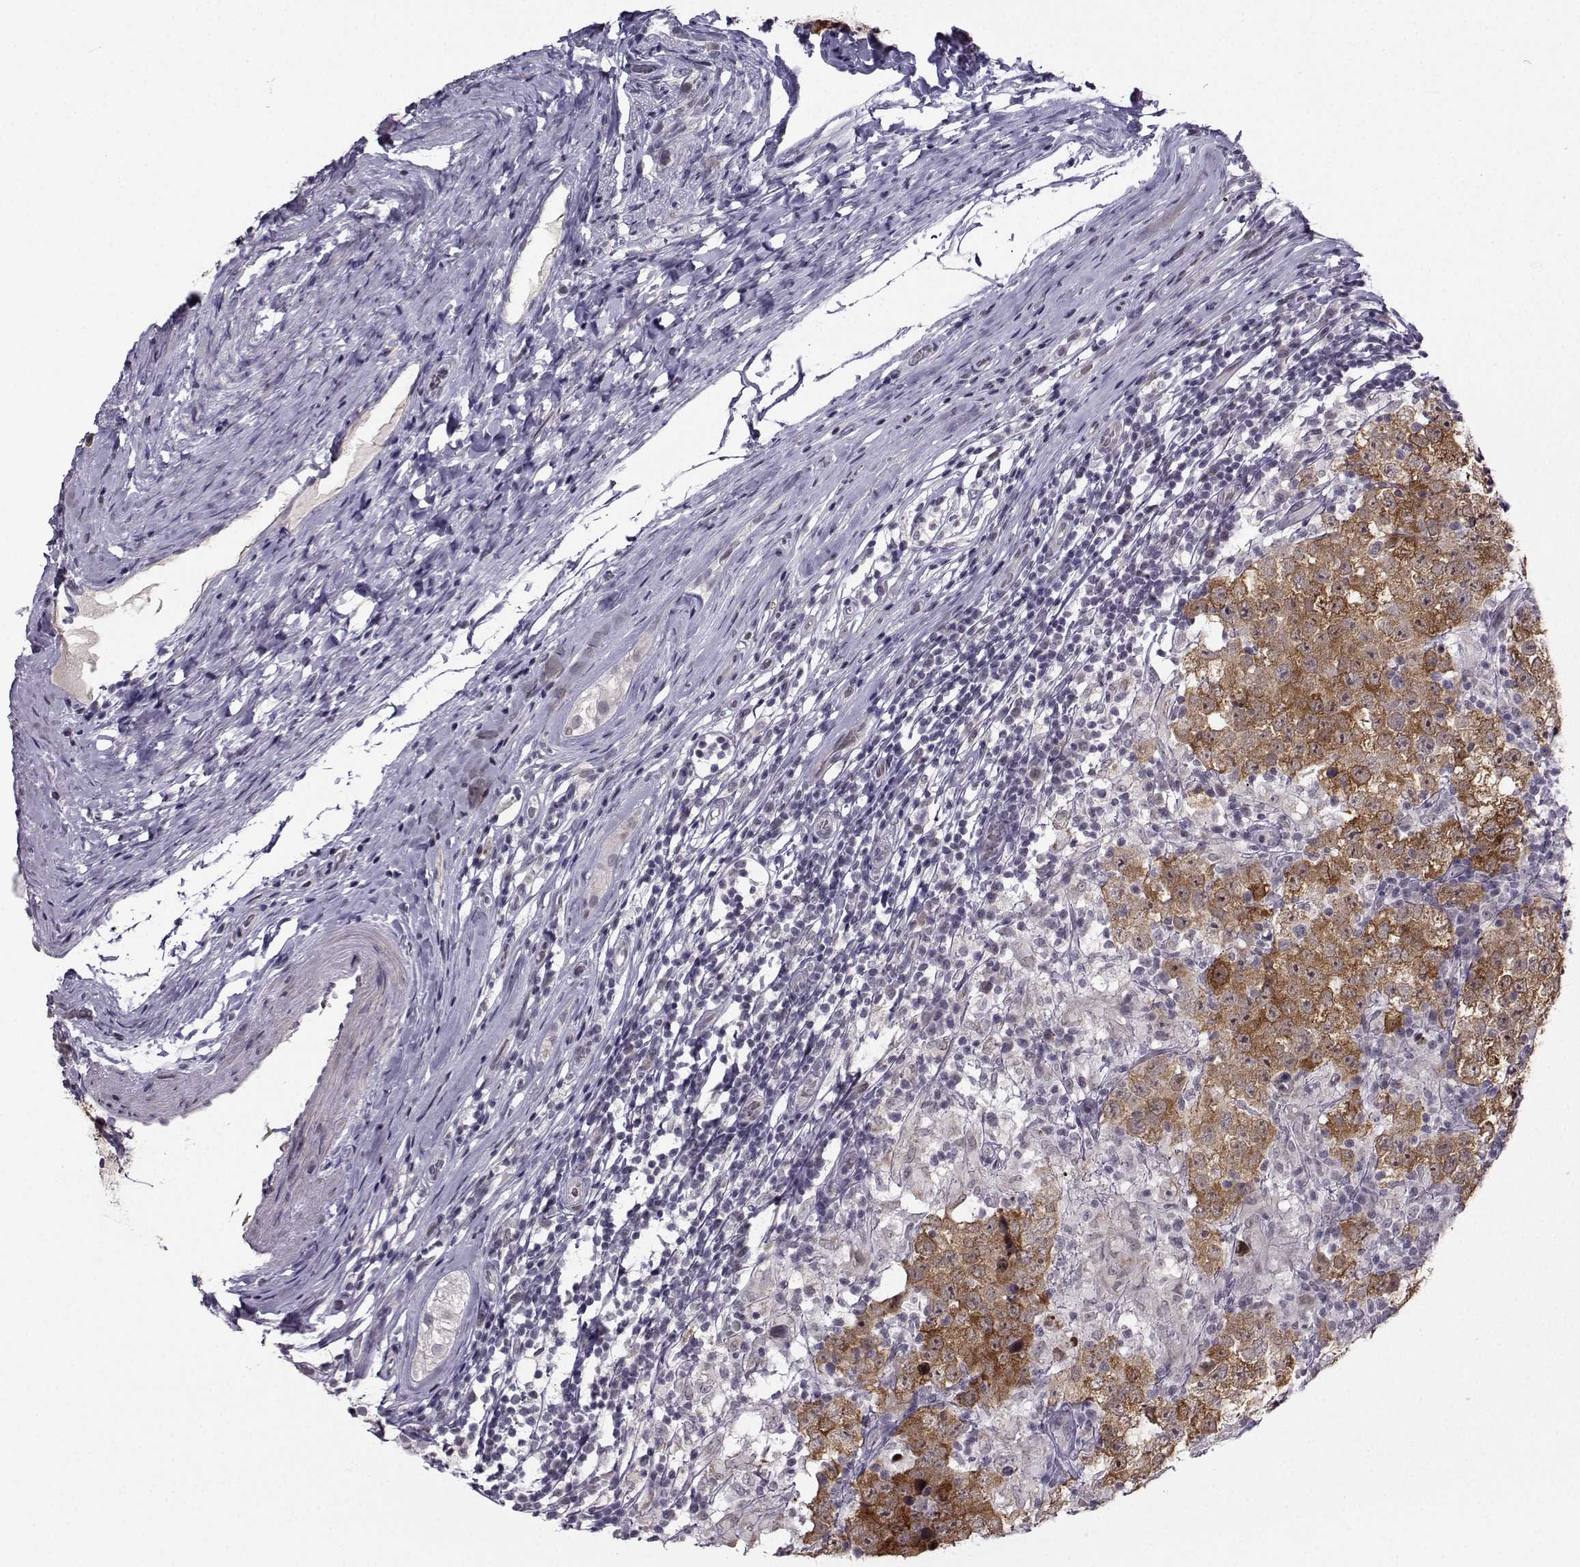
{"staining": {"intensity": "moderate", "quantity": ">75%", "location": "cytoplasmic/membranous"}, "tissue": "testis cancer", "cell_type": "Tumor cells", "image_type": "cancer", "snomed": [{"axis": "morphology", "description": "Seminoma, NOS"}, {"axis": "morphology", "description": "Carcinoma, Embryonal, NOS"}, {"axis": "topography", "description": "Testis"}], "caption": "IHC histopathology image of human testis cancer (seminoma) stained for a protein (brown), which demonstrates medium levels of moderate cytoplasmic/membranous staining in approximately >75% of tumor cells.", "gene": "LIN28A", "patient": {"sex": "male", "age": 41}}